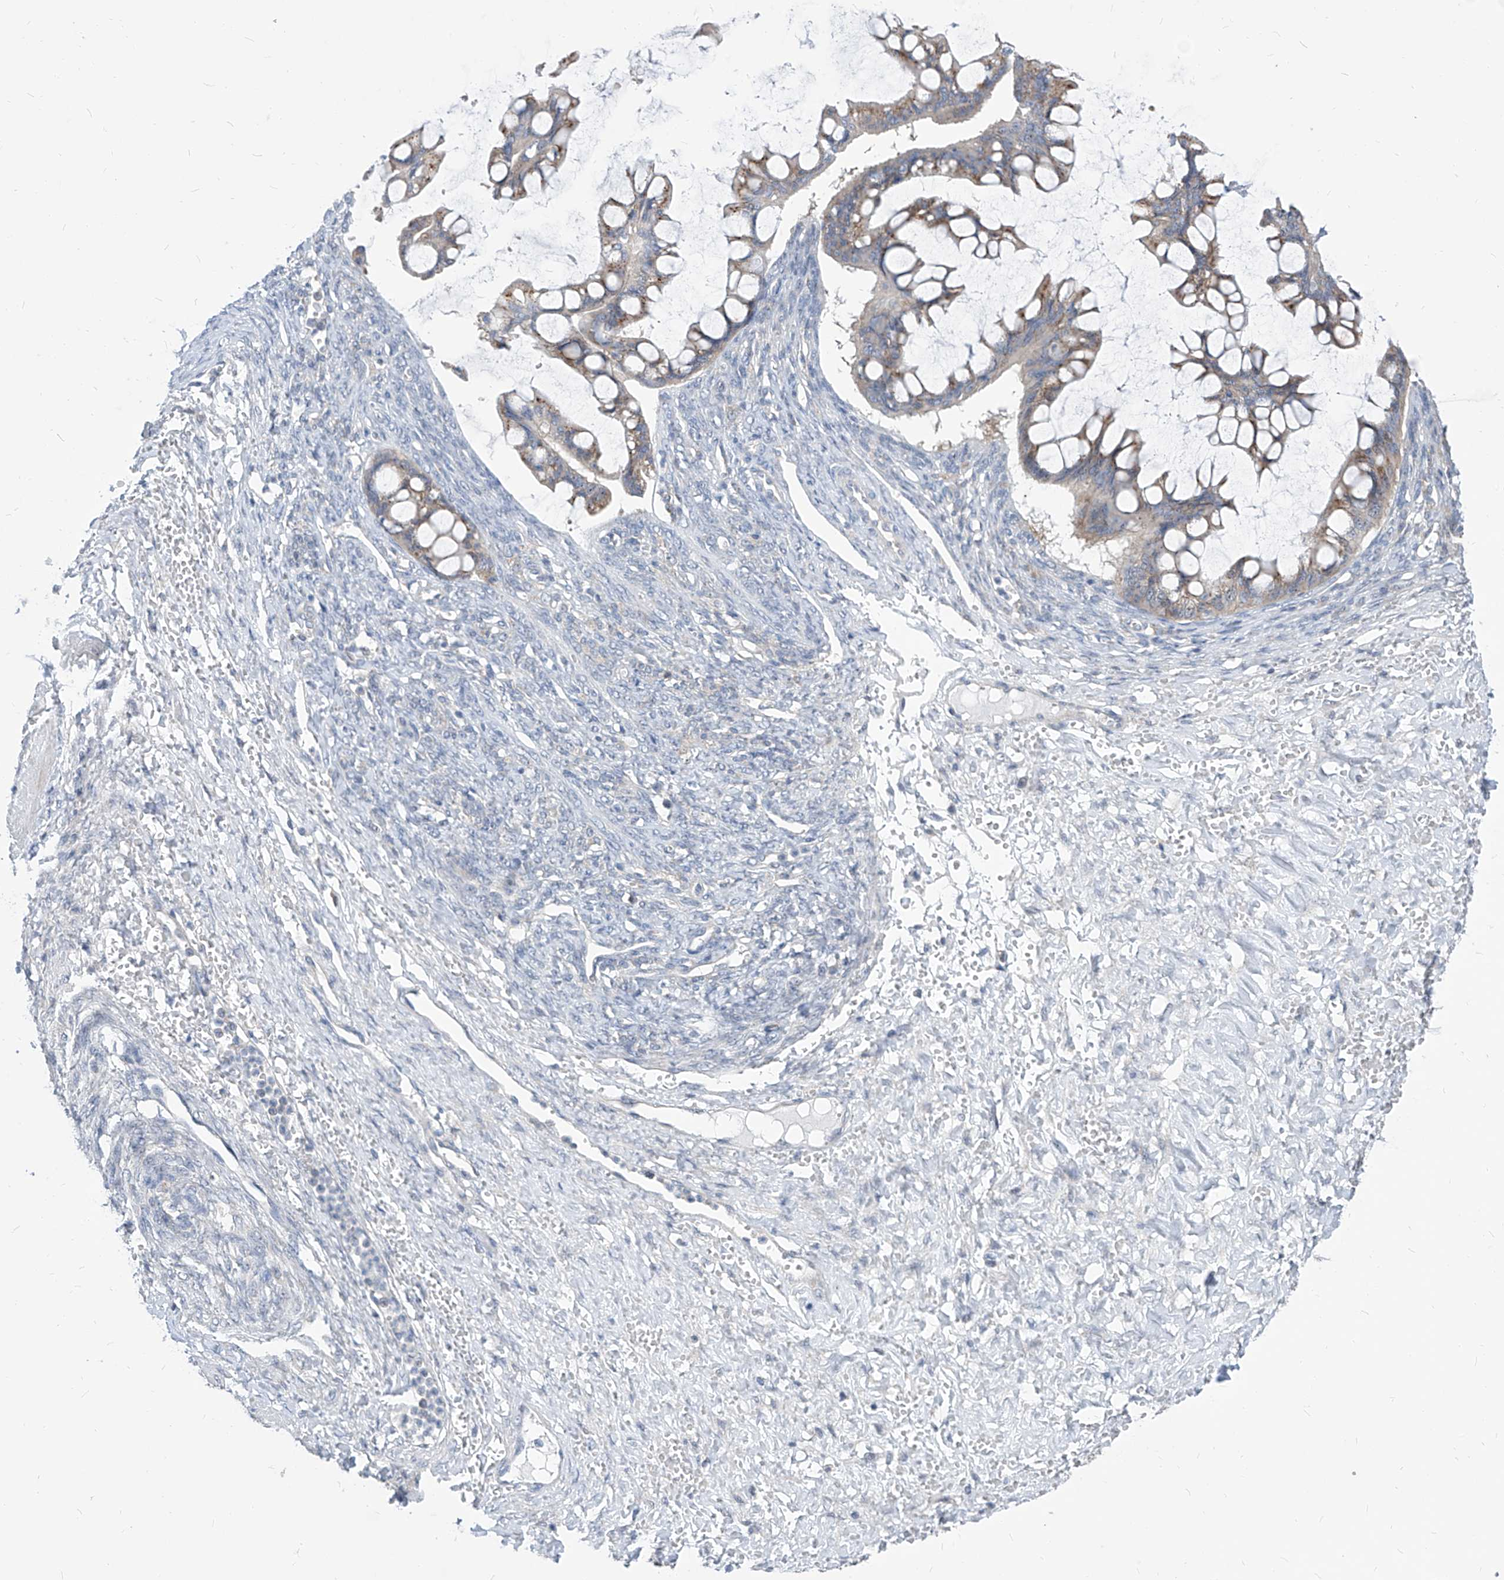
{"staining": {"intensity": "weak", "quantity": "25%-75%", "location": "cytoplasmic/membranous"}, "tissue": "ovarian cancer", "cell_type": "Tumor cells", "image_type": "cancer", "snomed": [{"axis": "morphology", "description": "Cystadenocarcinoma, mucinous, NOS"}, {"axis": "topography", "description": "Ovary"}], "caption": "IHC histopathology image of neoplastic tissue: mucinous cystadenocarcinoma (ovarian) stained using IHC shows low levels of weak protein expression localized specifically in the cytoplasmic/membranous of tumor cells, appearing as a cytoplasmic/membranous brown color.", "gene": "AGPS", "patient": {"sex": "female", "age": 73}}